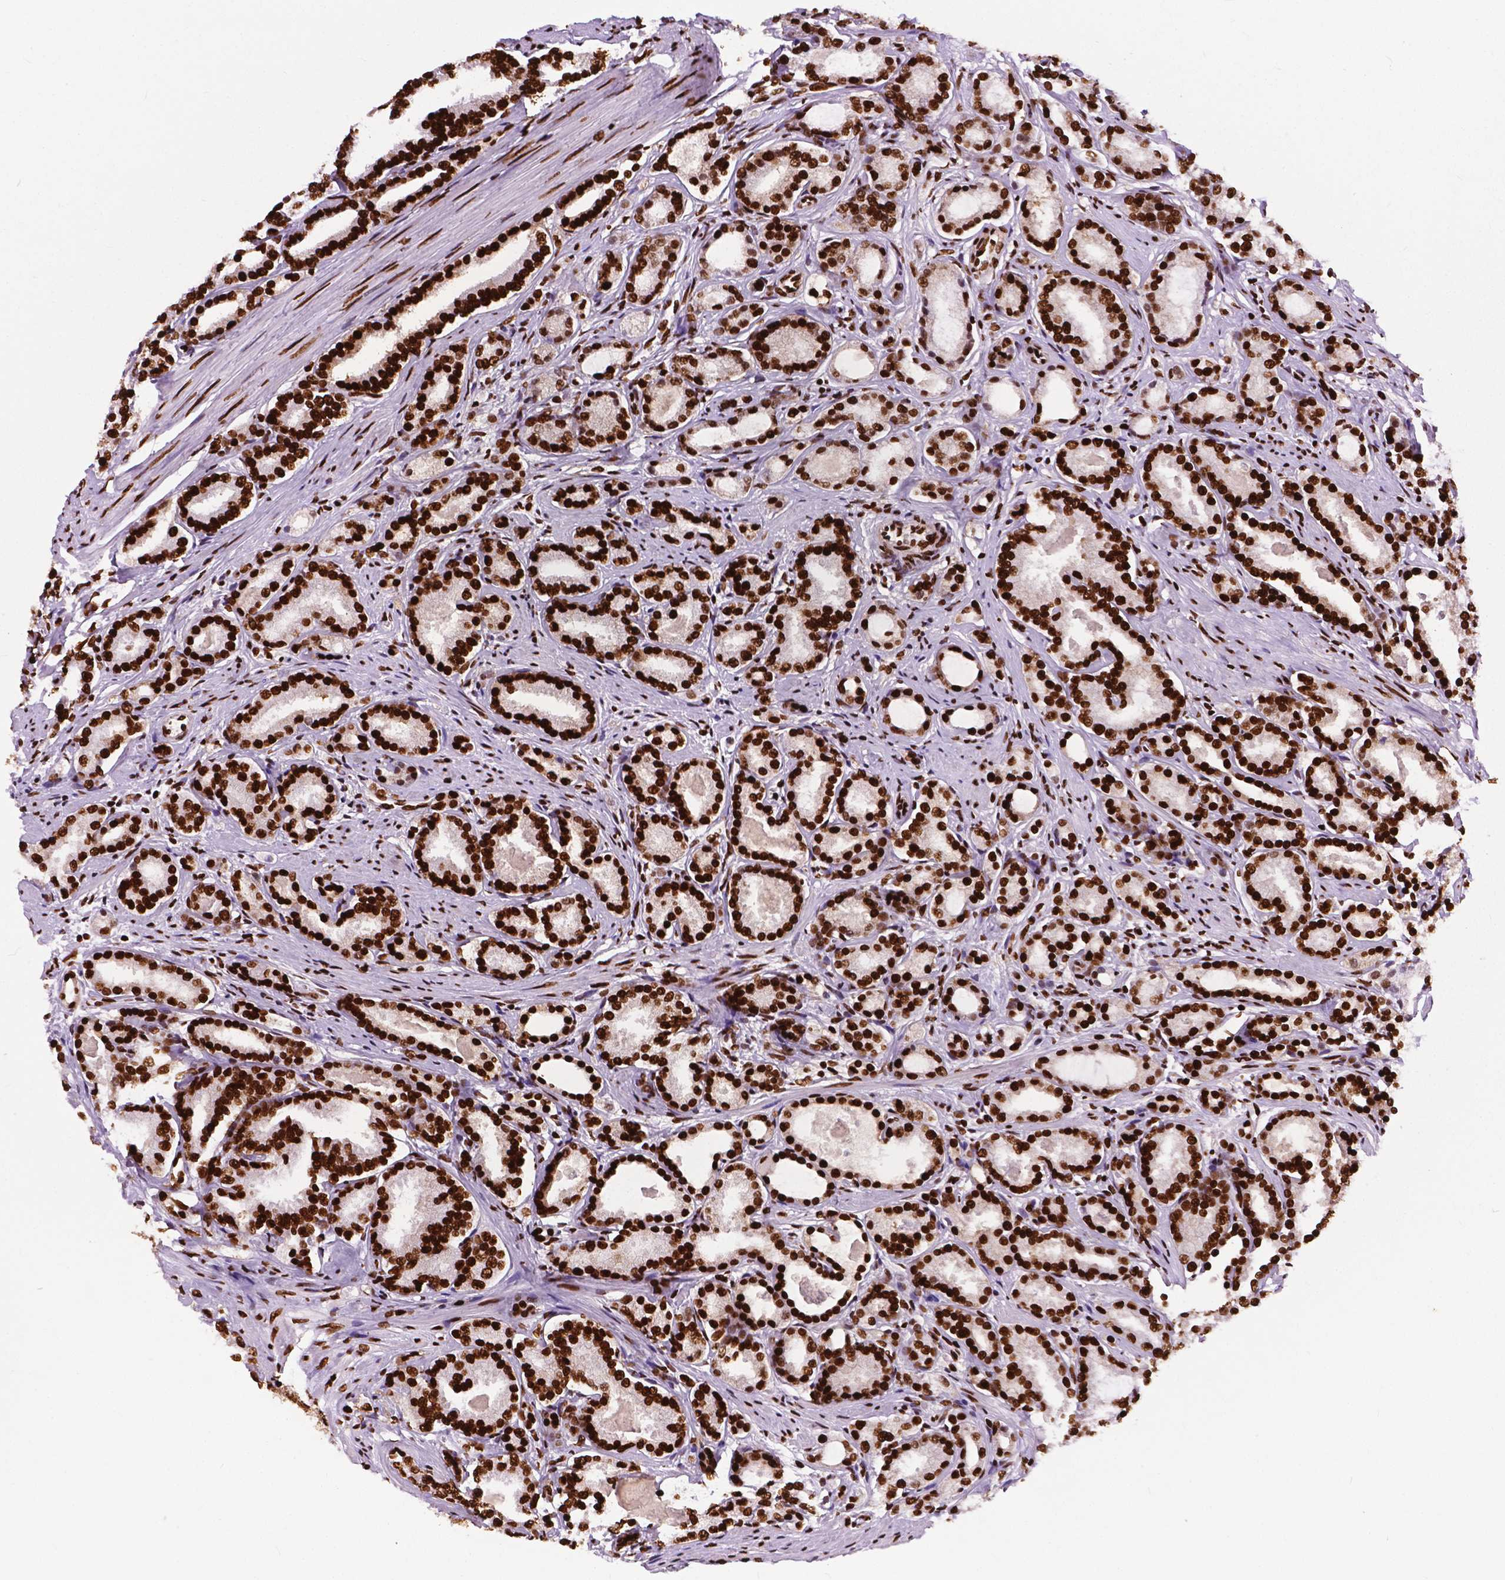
{"staining": {"intensity": "strong", "quantity": ">75%", "location": "nuclear"}, "tissue": "prostate cancer", "cell_type": "Tumor cells", "image_type": "cancer", "snomed": [{"axis": "morphology", "description": "Adenocarcinoma, High grade"}, {"axis": "topography", "description": "Prostate"}], "caption": "This is a histology image of immunohistochemistry (IHC) staining of high-grade adenocarcinoma (prostate), which shows strong expression in the nuclear of tumor cells.", "gene": "SMIM5", "patient": {"sex": "male", "age": 63}}